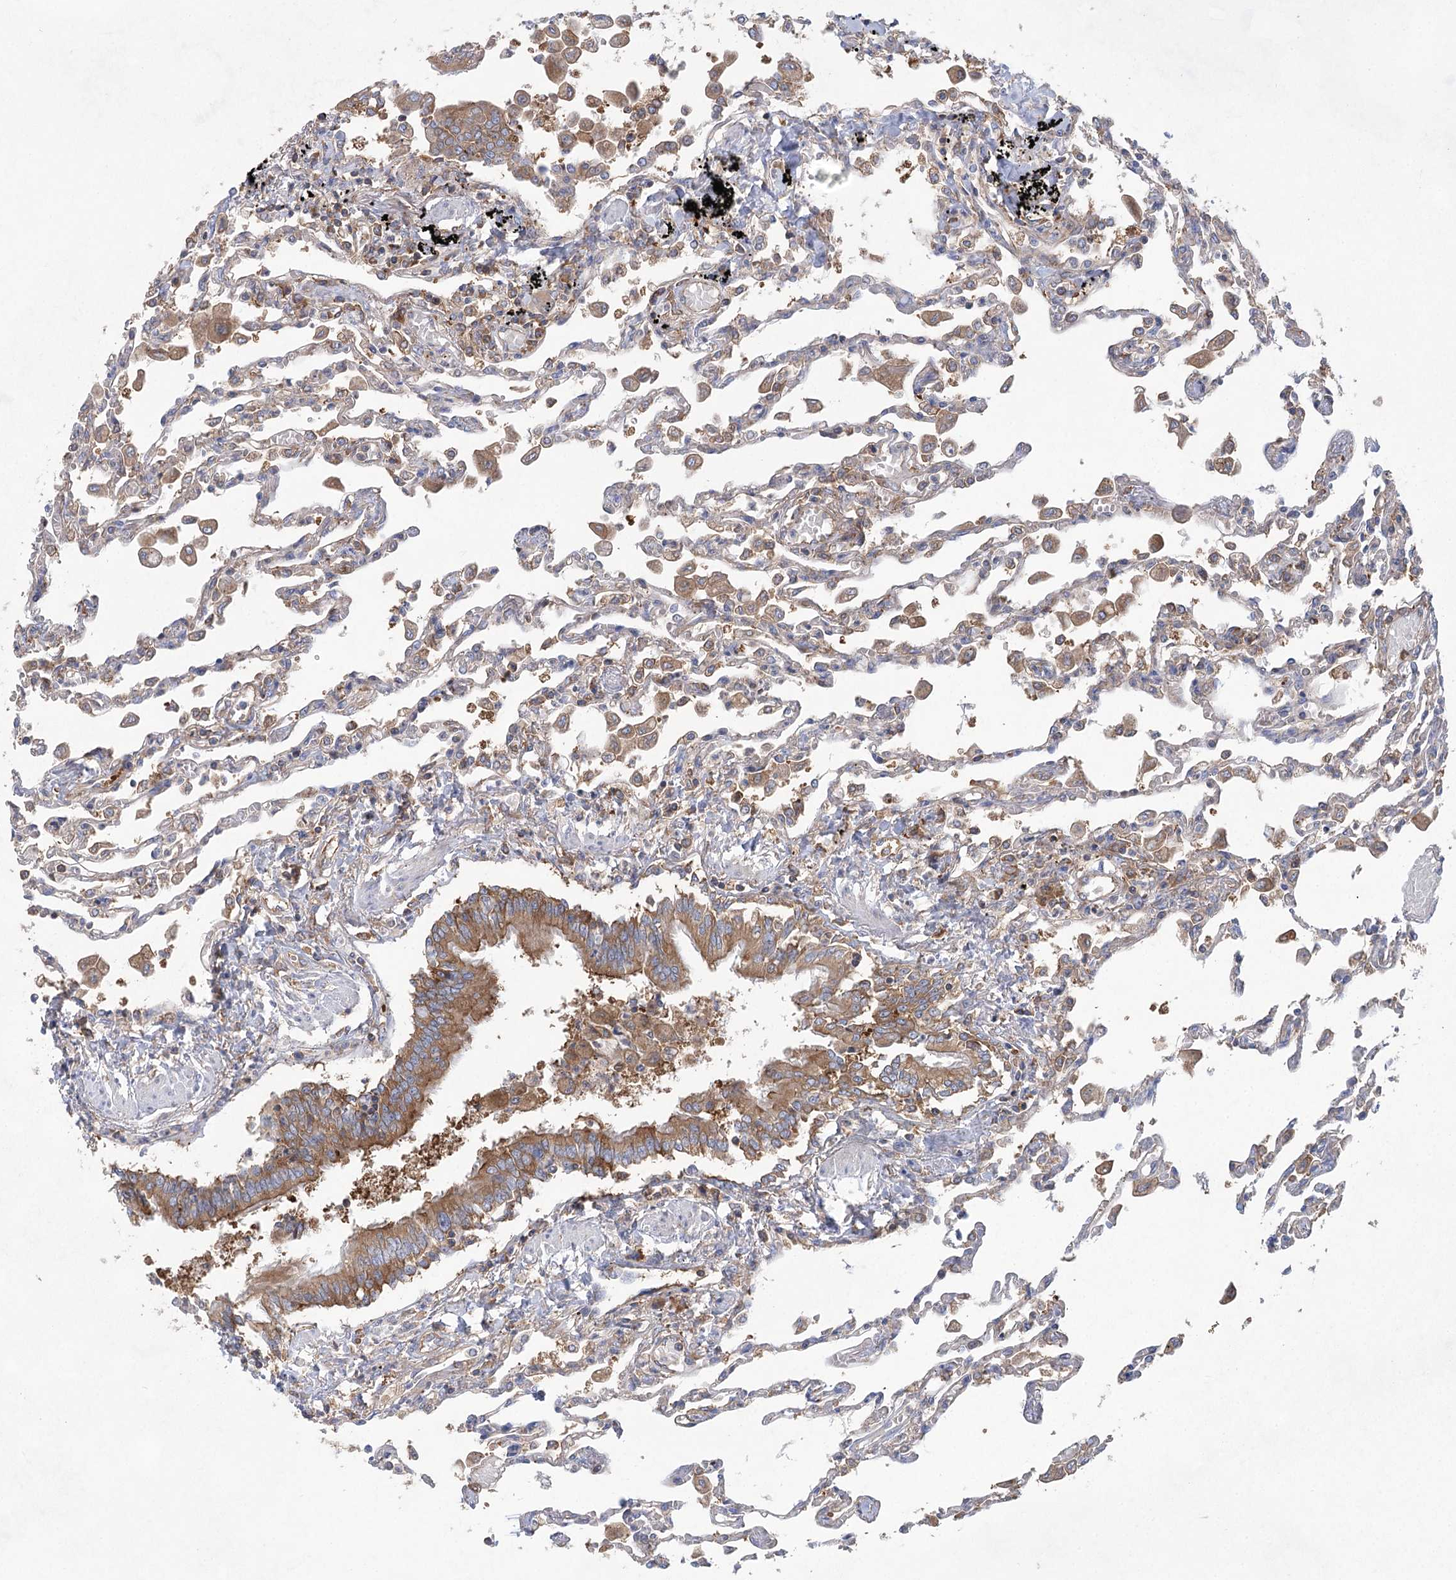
{"staining": {"intensity": "moderate", "quantity": "25%-75%", "location": "cytoplasmic/membranous"}, "tissue": "lung", "cell_type": "Alveolar cells", "image_type": "normal", "snomed": [{"axis": "morphology", "description": "Normal tissue, NOS"}, {"axis": "topography", "description": "Bronchus"}, {"axis": "topography", "description": "Lung"}], "caption": "Moderate cytoplasmic/membranous protein expression is present in about 25%-75% of alveolar cells in lung. (Brightfield microscopy of DAB IHC at high magnification).", "gene": "EIF3A", "patient": {"sex": "female", "age": 49}}